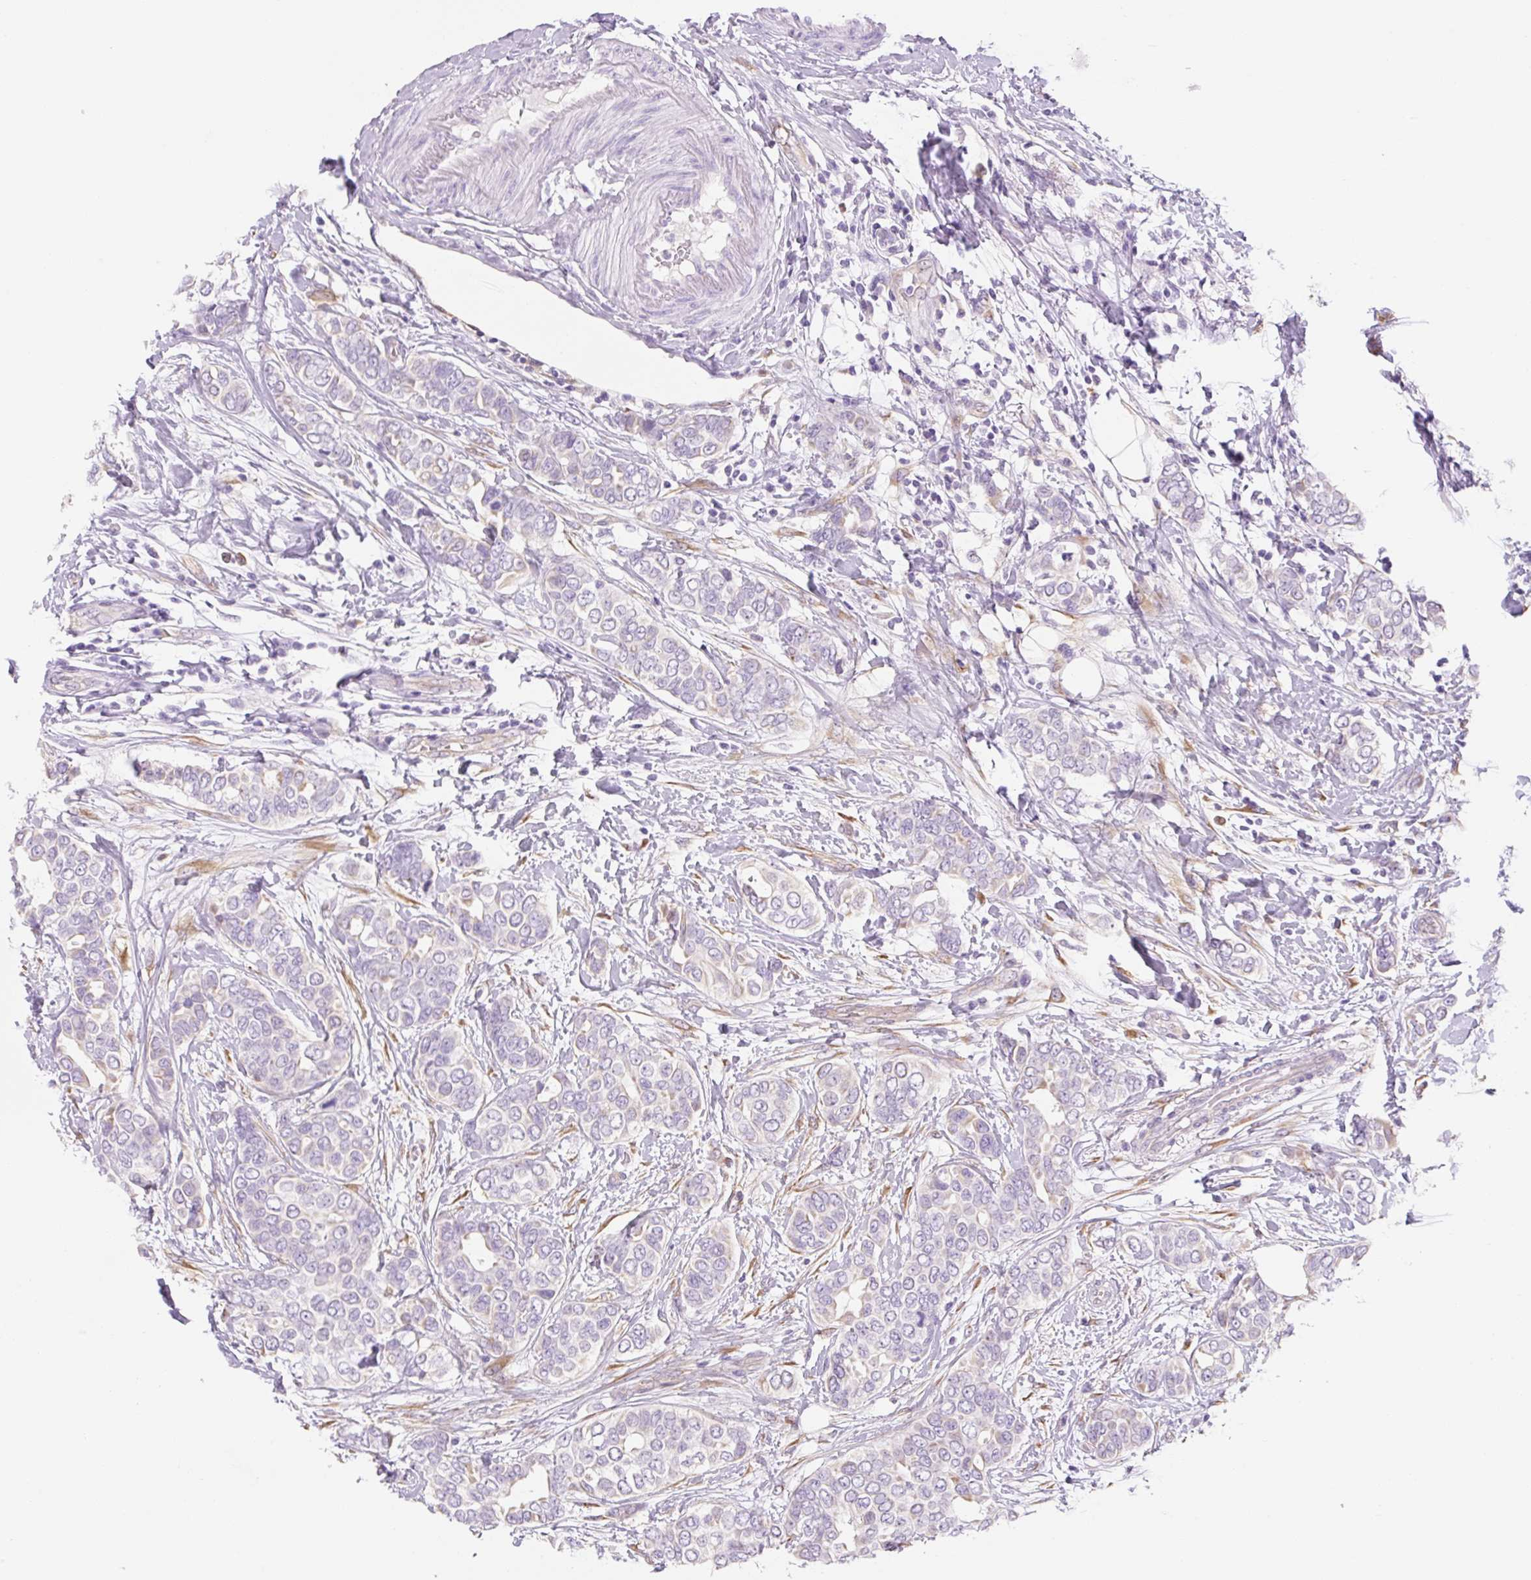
{"staining": {"intensity": "weak", "quantity": "<25%", "location": "cytoplasmic/membranous"}, "tissue": "breast cancer", "cell_type": "Tumor cells", "image_type": "cancer", "snomed": [{"axis": "morphology", "description": "Lobular carcinoma"}, {"axis": "topography", "description": "Breast"}], "caption": "IHC photomicrograph of neoplastic tissue: human breast cancer (lobular carcinoma) stained with DAB shows no significant protein positivity in tumor cells. (Immunohistochemistry (ihc), brightfield microscopy, high magnification).", "gene": "FABP5", "patient": {"sex": "female", "age": 51}}